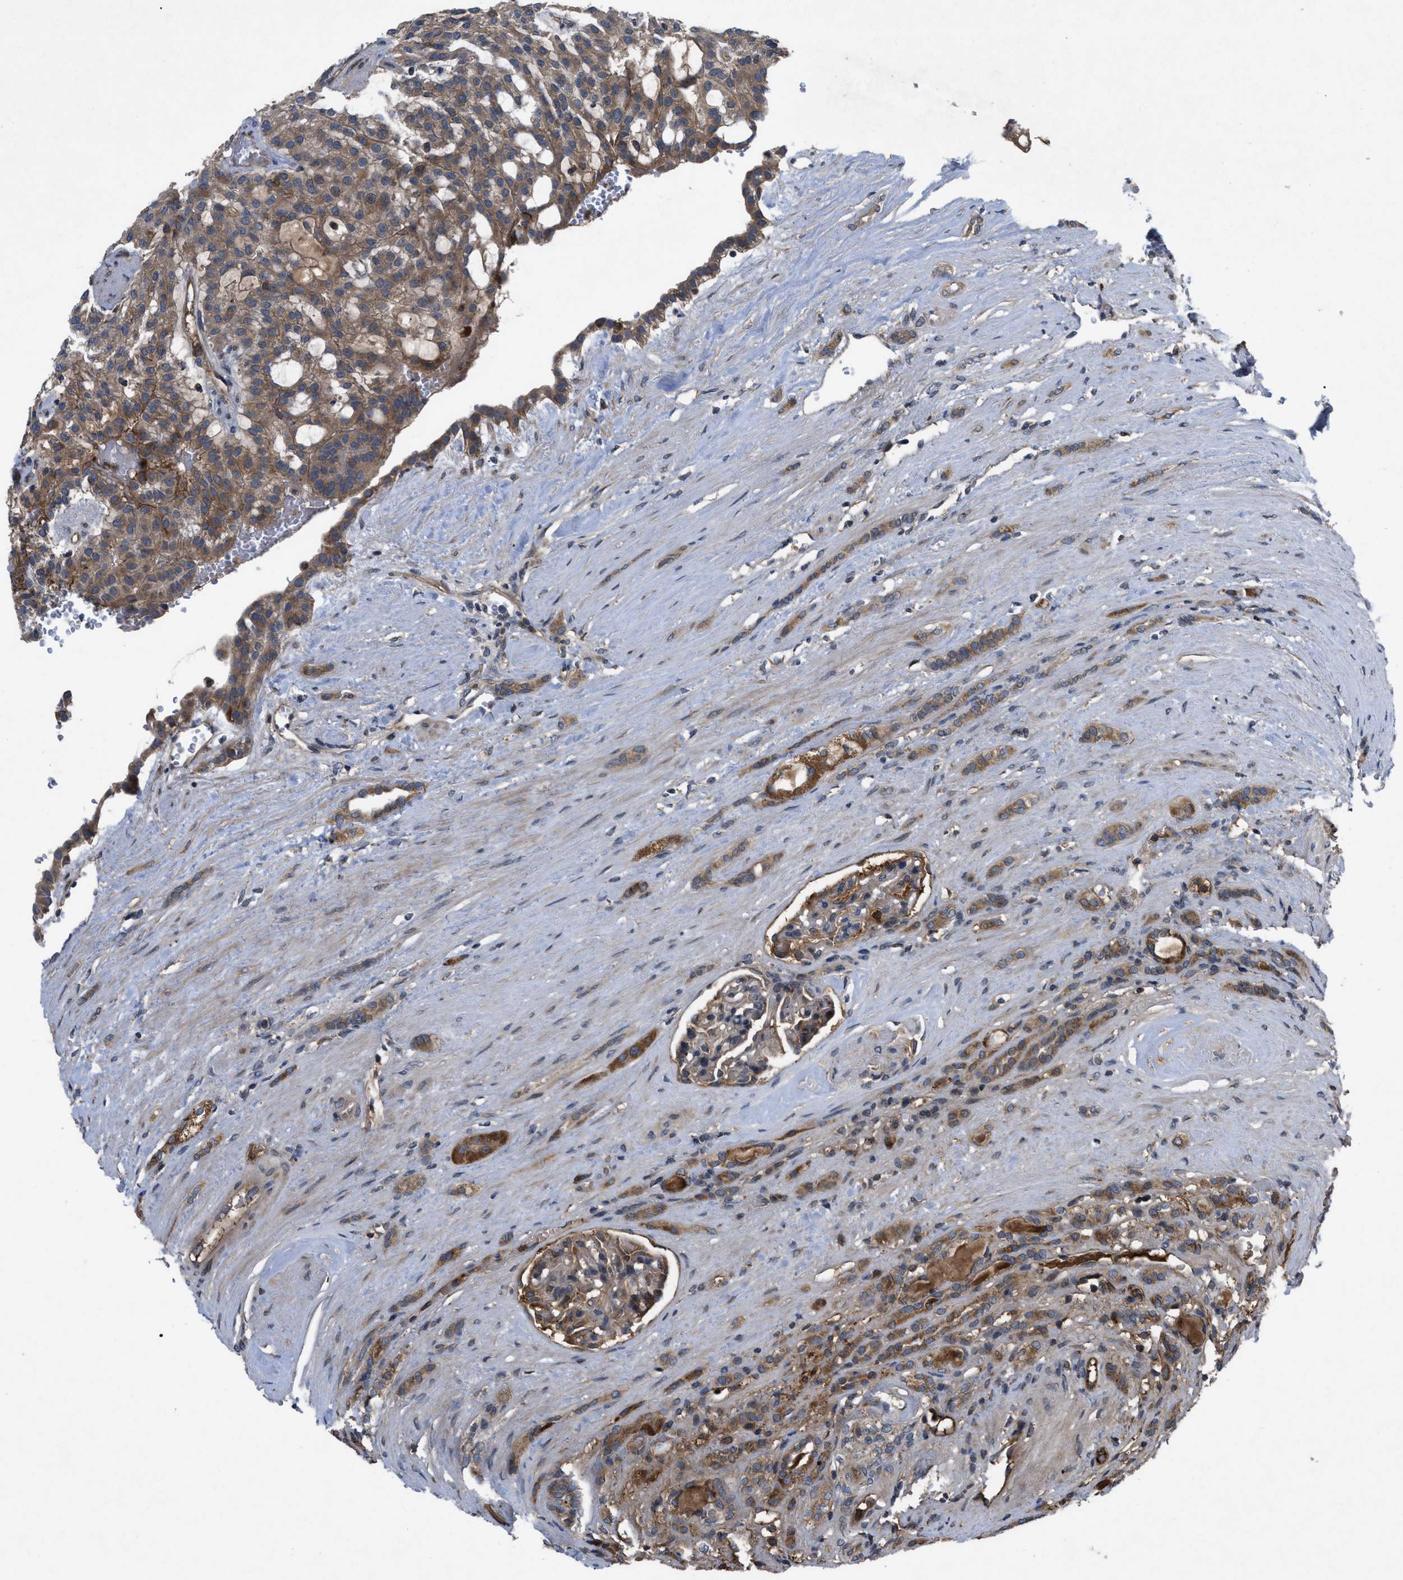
{"staining": {"intensity": "moderate", "quantity": ">75%", "location": "cytoplasmic/membranous"}, "tissue": "renal cancer", "cell_type": "Tumor cells", "image_type": "cancer", "snomed": [{"axis": "morphology", "description": "Adenocarcinoma, NOS"}, {"axis": "topography", "description": "Kidney"}], "caption": "The micrograph exhibits staining of renal cancer, revealing moderate cytoplasmic/membranous protein staining (brown color) within tumor cells.", "gene": "RAB2A", "patient": {"sex": "male", "age": 63}}